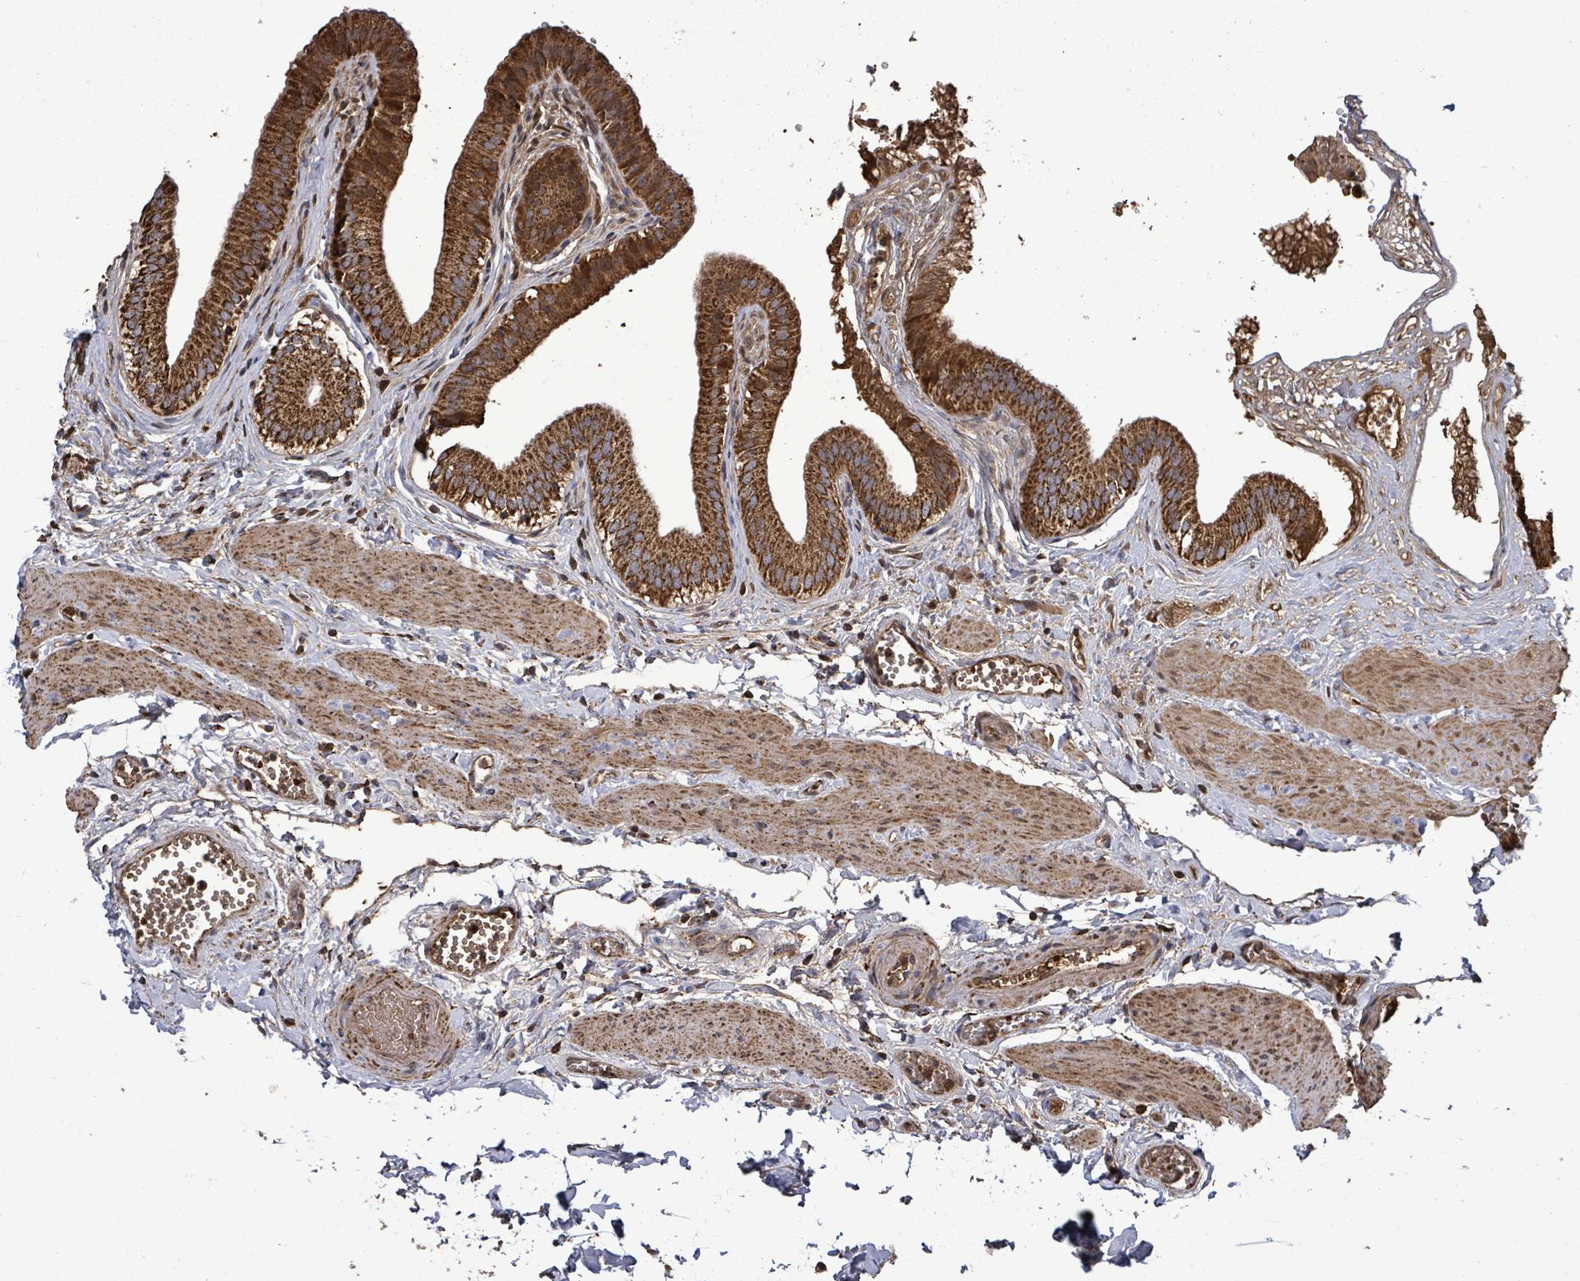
{"staining": {"intensity": "strong", "quantity": ">75%", "location": "cytoplasmic/membranous"}, "tissue": "gallbladder", "cell_type": "Glandular cells", "image_type": "normal", "snomed": [{"axis": "morphology", "description": "Normal tissue, NOS"}, {"axis": "topography", "description": "Gallbladder"}], "caption": "Immunohistochemistry staining of normal gallbladder, which shows high levels of strong cytoplasmic/membranous positivity in approximately >75% of glandular cells indicating strong cytoplasmic/membranous protein expression. The staining was performed using DAB (brown) for protein detection and nuclei were counterstained in hematoxylin (blue).", "gene": "MTMR12", "patient": {"sex": "female", "age": 54}}